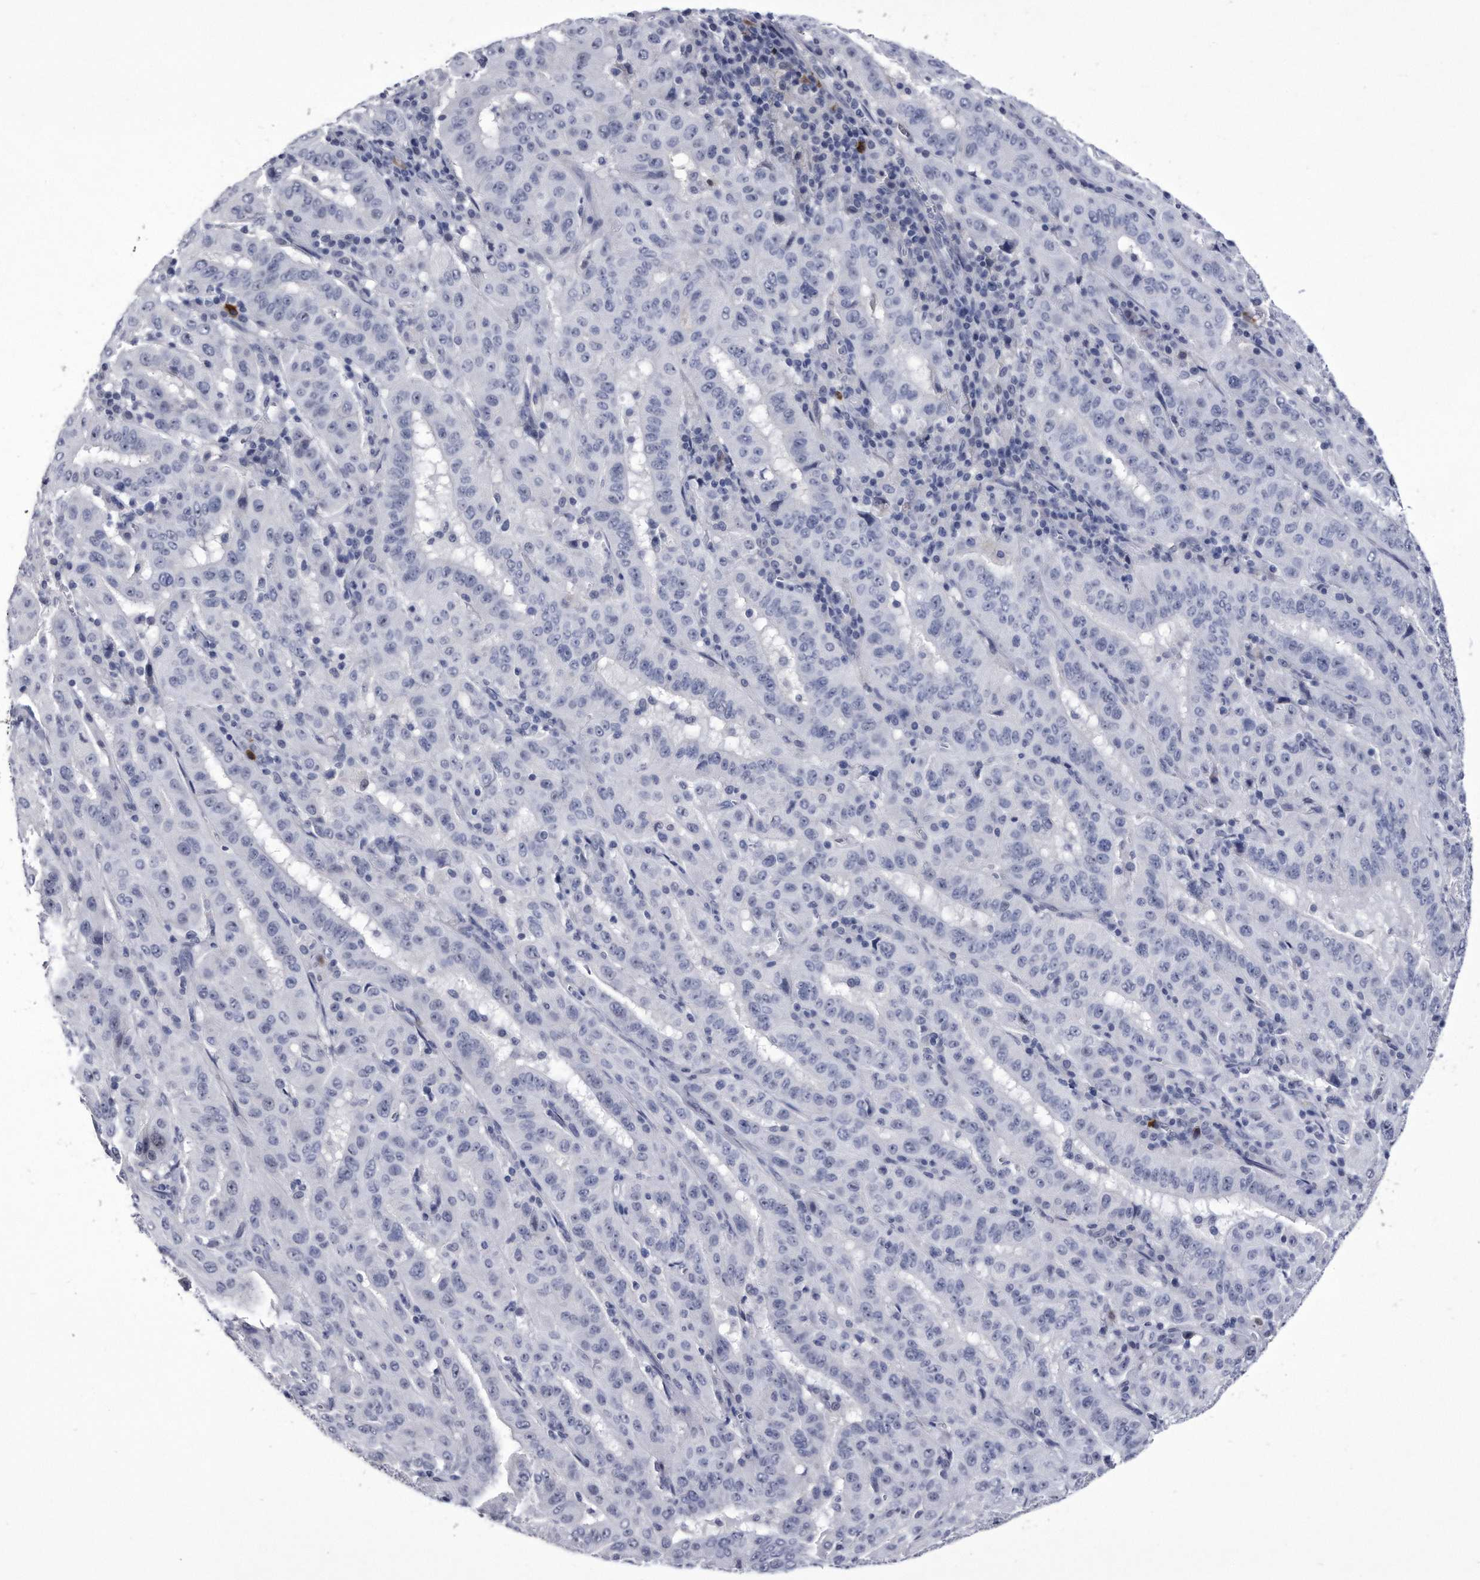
{"staining": {"intensity": "negative", "quantity": "none", "location": "none"}, "tissue": "pancreatic cancer", "cell_type": "Tumor cells", "image_type": "cancer", "snomed": [{"axis": "morphology", "description": "Adenocarcinoma, NOS"}, {"axis": "topography", "description": "Pancreas"}], "caption": "Immunohistochemistry (IHC) micrograph of neoplastic tissue: pancreatic cancer stained with DAB reveals no significant protein positivity in tumor cells.", "gene": "KCTD8", "patient": {"sex": "male", "age": 63}}